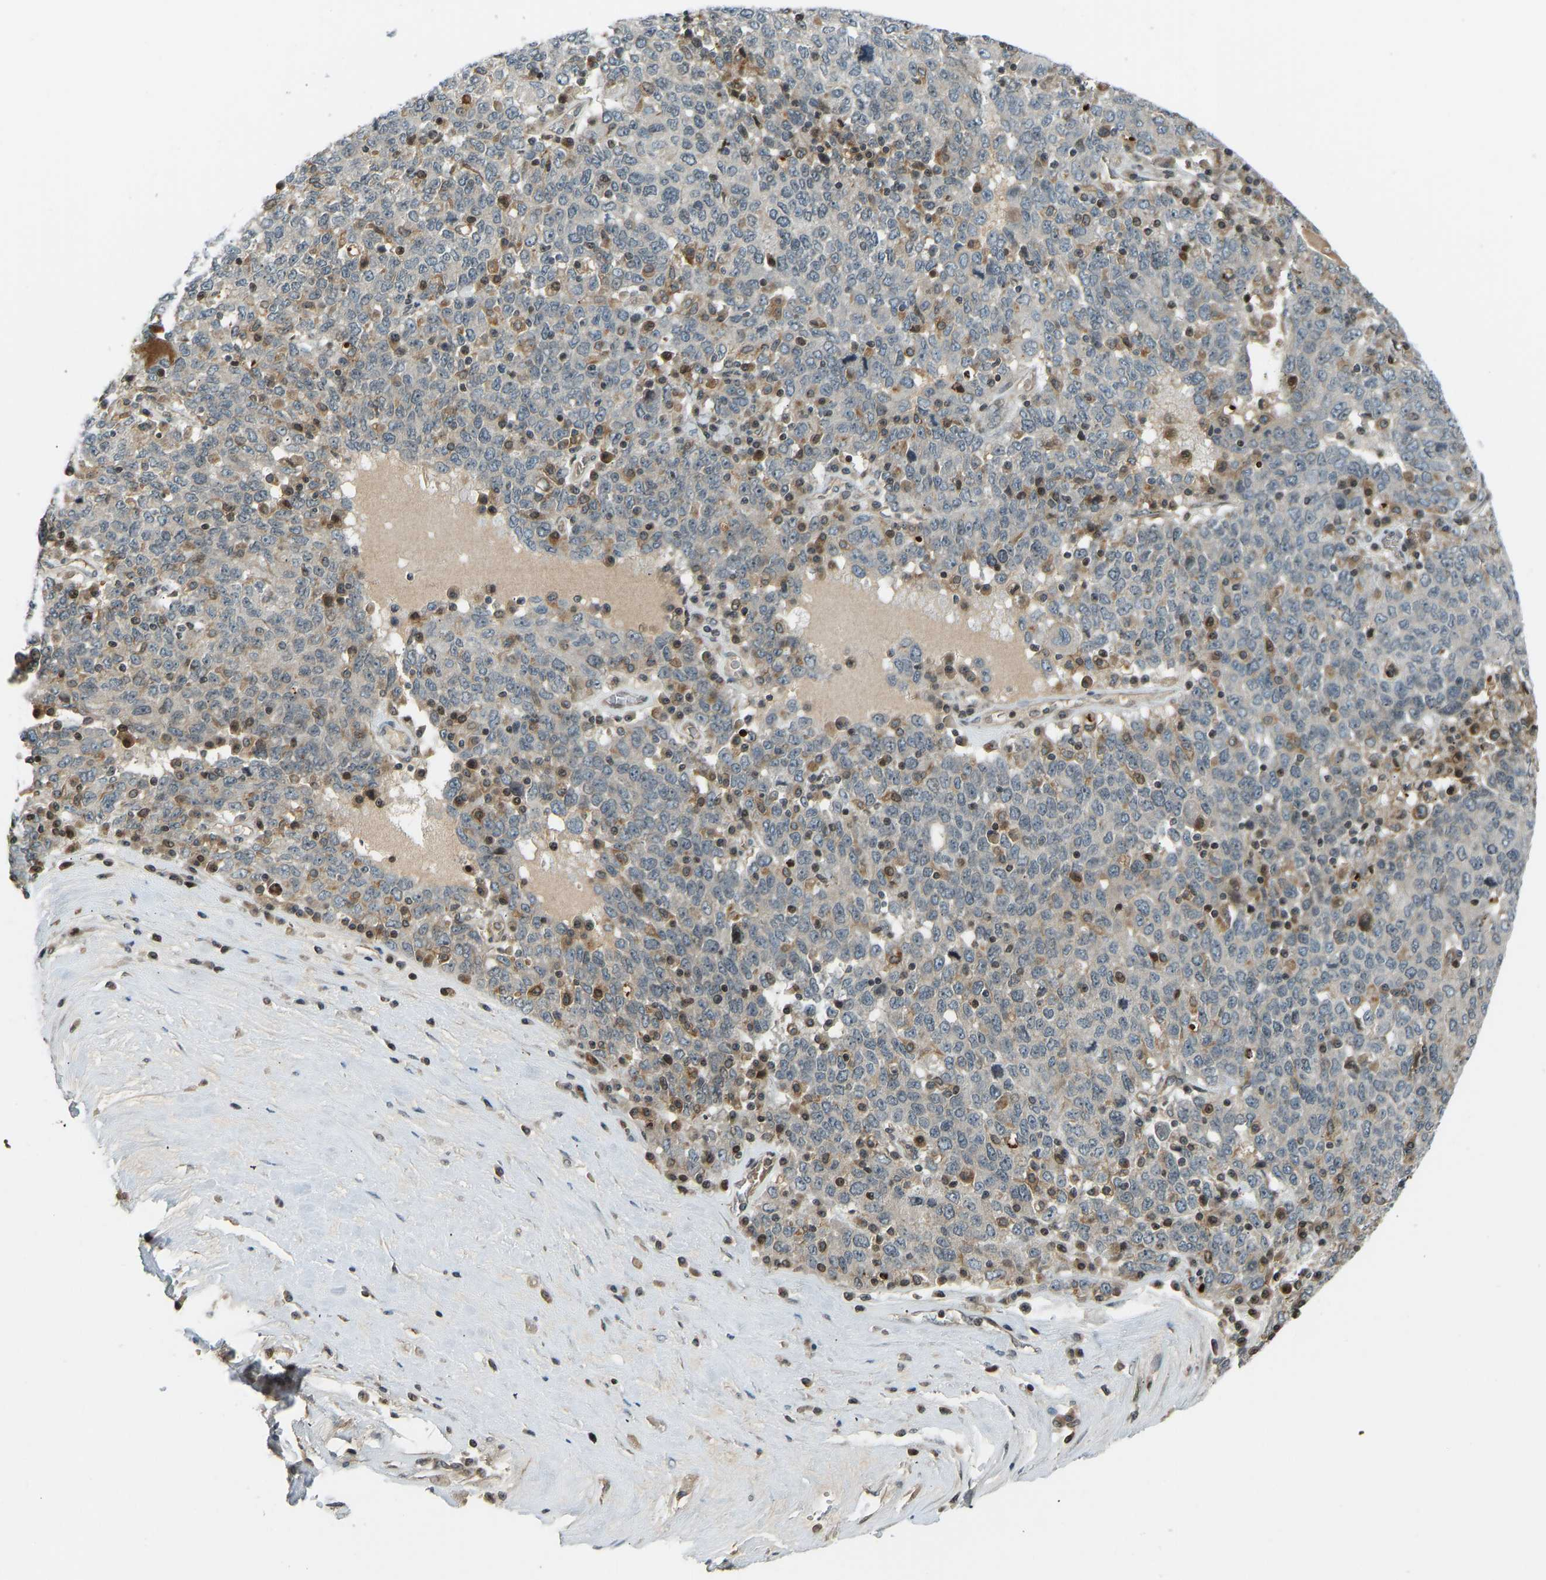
{"staining": {"intensity": "negative", "quantity": "none", "location": "none"}, "tissue": "ovarian cancer", "cell_type": "Tumor cells", "image_type": "cancer", "snomed": [{"axis": "morphology", "description": "Carcinoma, endometroid"}, {"axis": "topography", "description": "Ovary"}], "caption": "Immunohistochemistry (IHC) photomicrograph of neoplastic tissue: human ovarian cancer (endometroid carcinoma) stained with DAB exhibits no significant protein staining in tumor cells.", "gene": "SVOPL", "patient": {"sex": "female", "age": 62}}